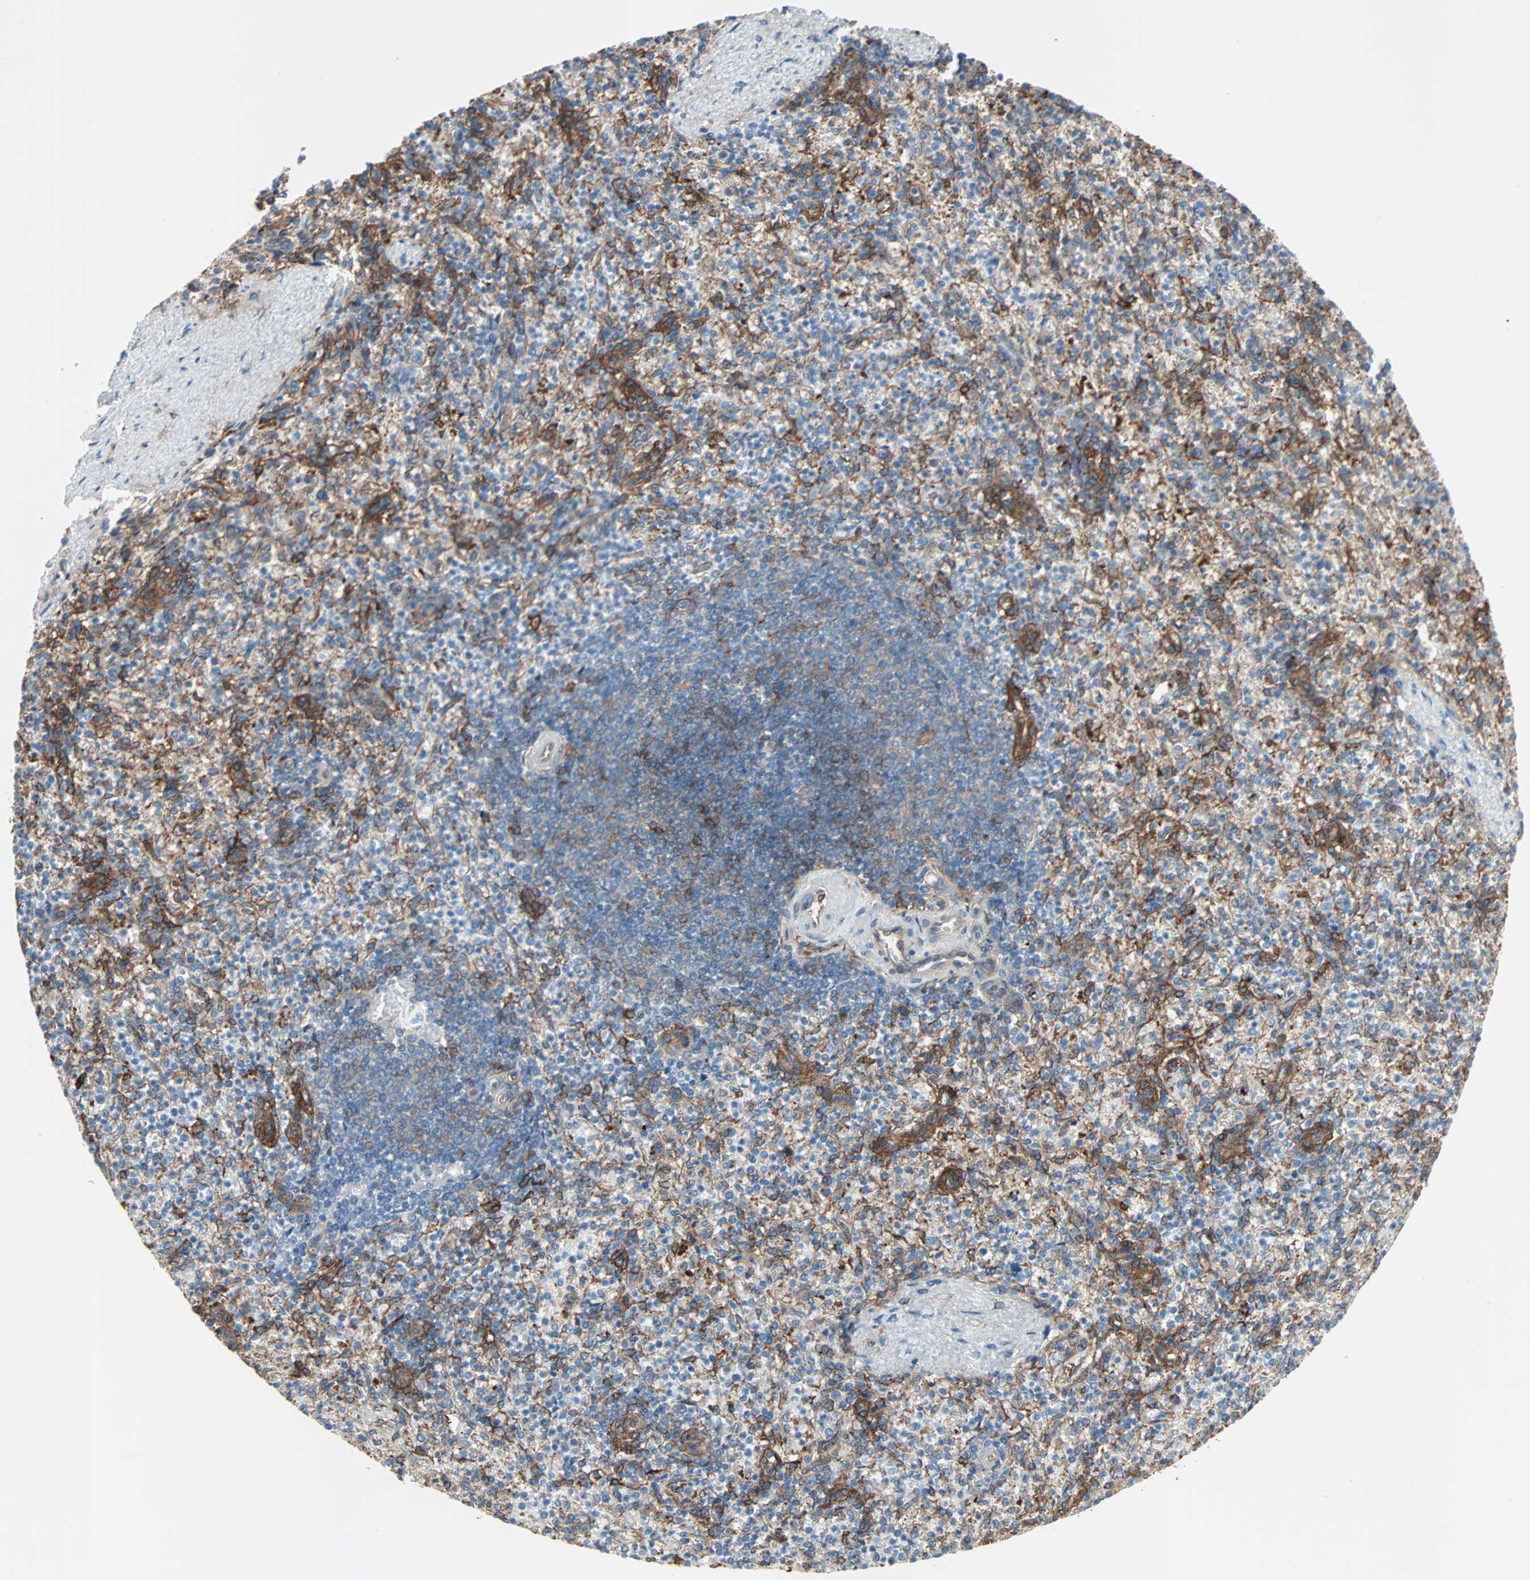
{"staining": {"intensity": "strong", "quantity": "25%-75%", "location": "cytoplasmic/membranous"}, "tissue": "spleen", "cell_type": "Cells in red pulp", "image_type": "normal", "snomed": [{"axis": "morphology", "description": "Normal tissue, NOS"}, {"axis": "topography", "description": "Spleen"}], "caption": "Unremarkable spleen exhibits strong cytoplasmic/membranous positivity in about 25%-75% of cells in red pulp.", "gene": "EPB41L2", "patient": {"sex": "female", "age": 74}}